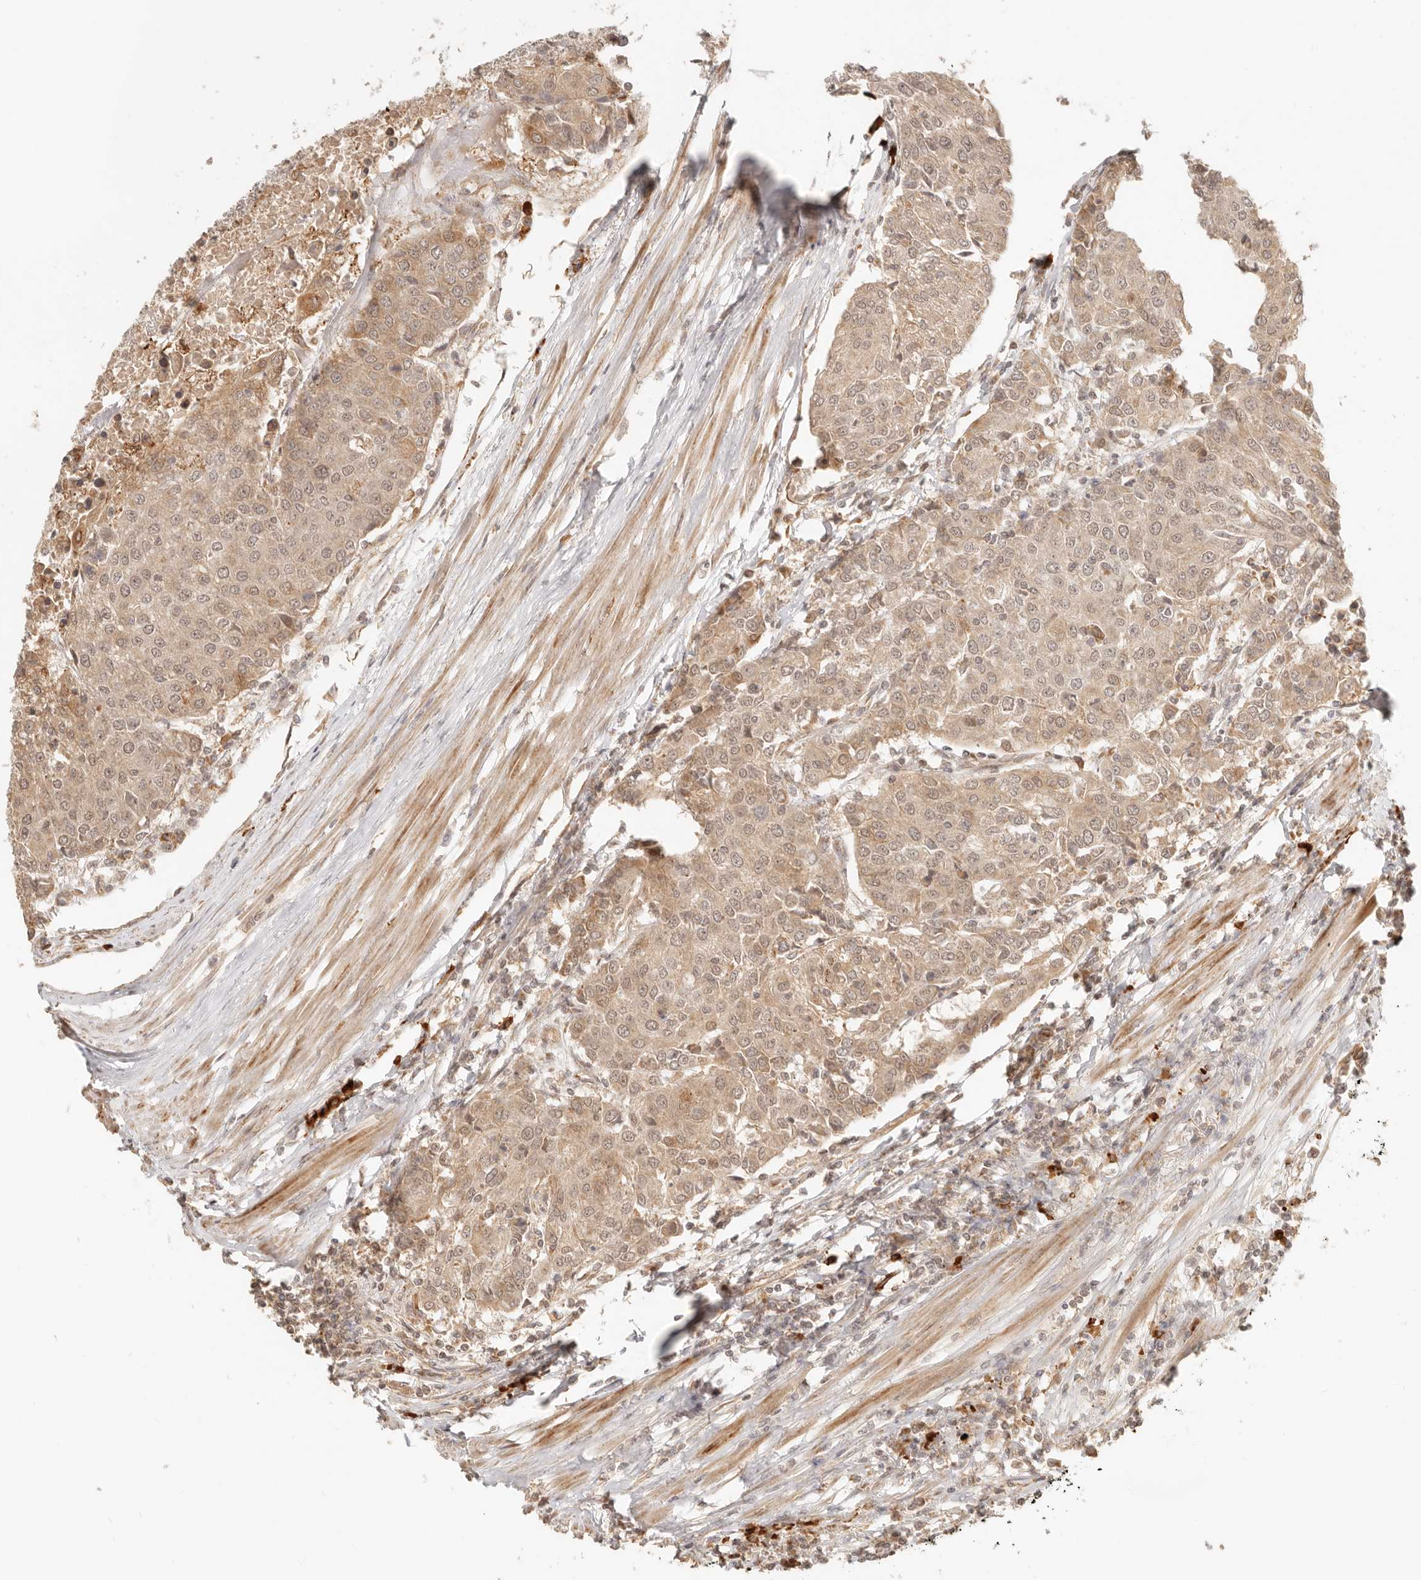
{"staining": {"intensity": "weak", "quantity": "25%-75%", "location": "cytoplasmic/membranous,nuclear"}, "tissue": "urothelial cancer", "cell_type": "Tumor cells", "image_type": "cancer", "snomed": [{"axis": "morphology", "description": "Urothelial carcinoma, High grade"}, {"axis": "topography", "description": "Urinary bladder"}], "caption": "Urothelial cancer stained with DAB IHC displays low levels of weak cytoplasmic/membranous and nuclear staining in approximately 25%-75% of tumor cells.", "gene": "BAALC", "patient": {"sex": "female", "age": 85}}